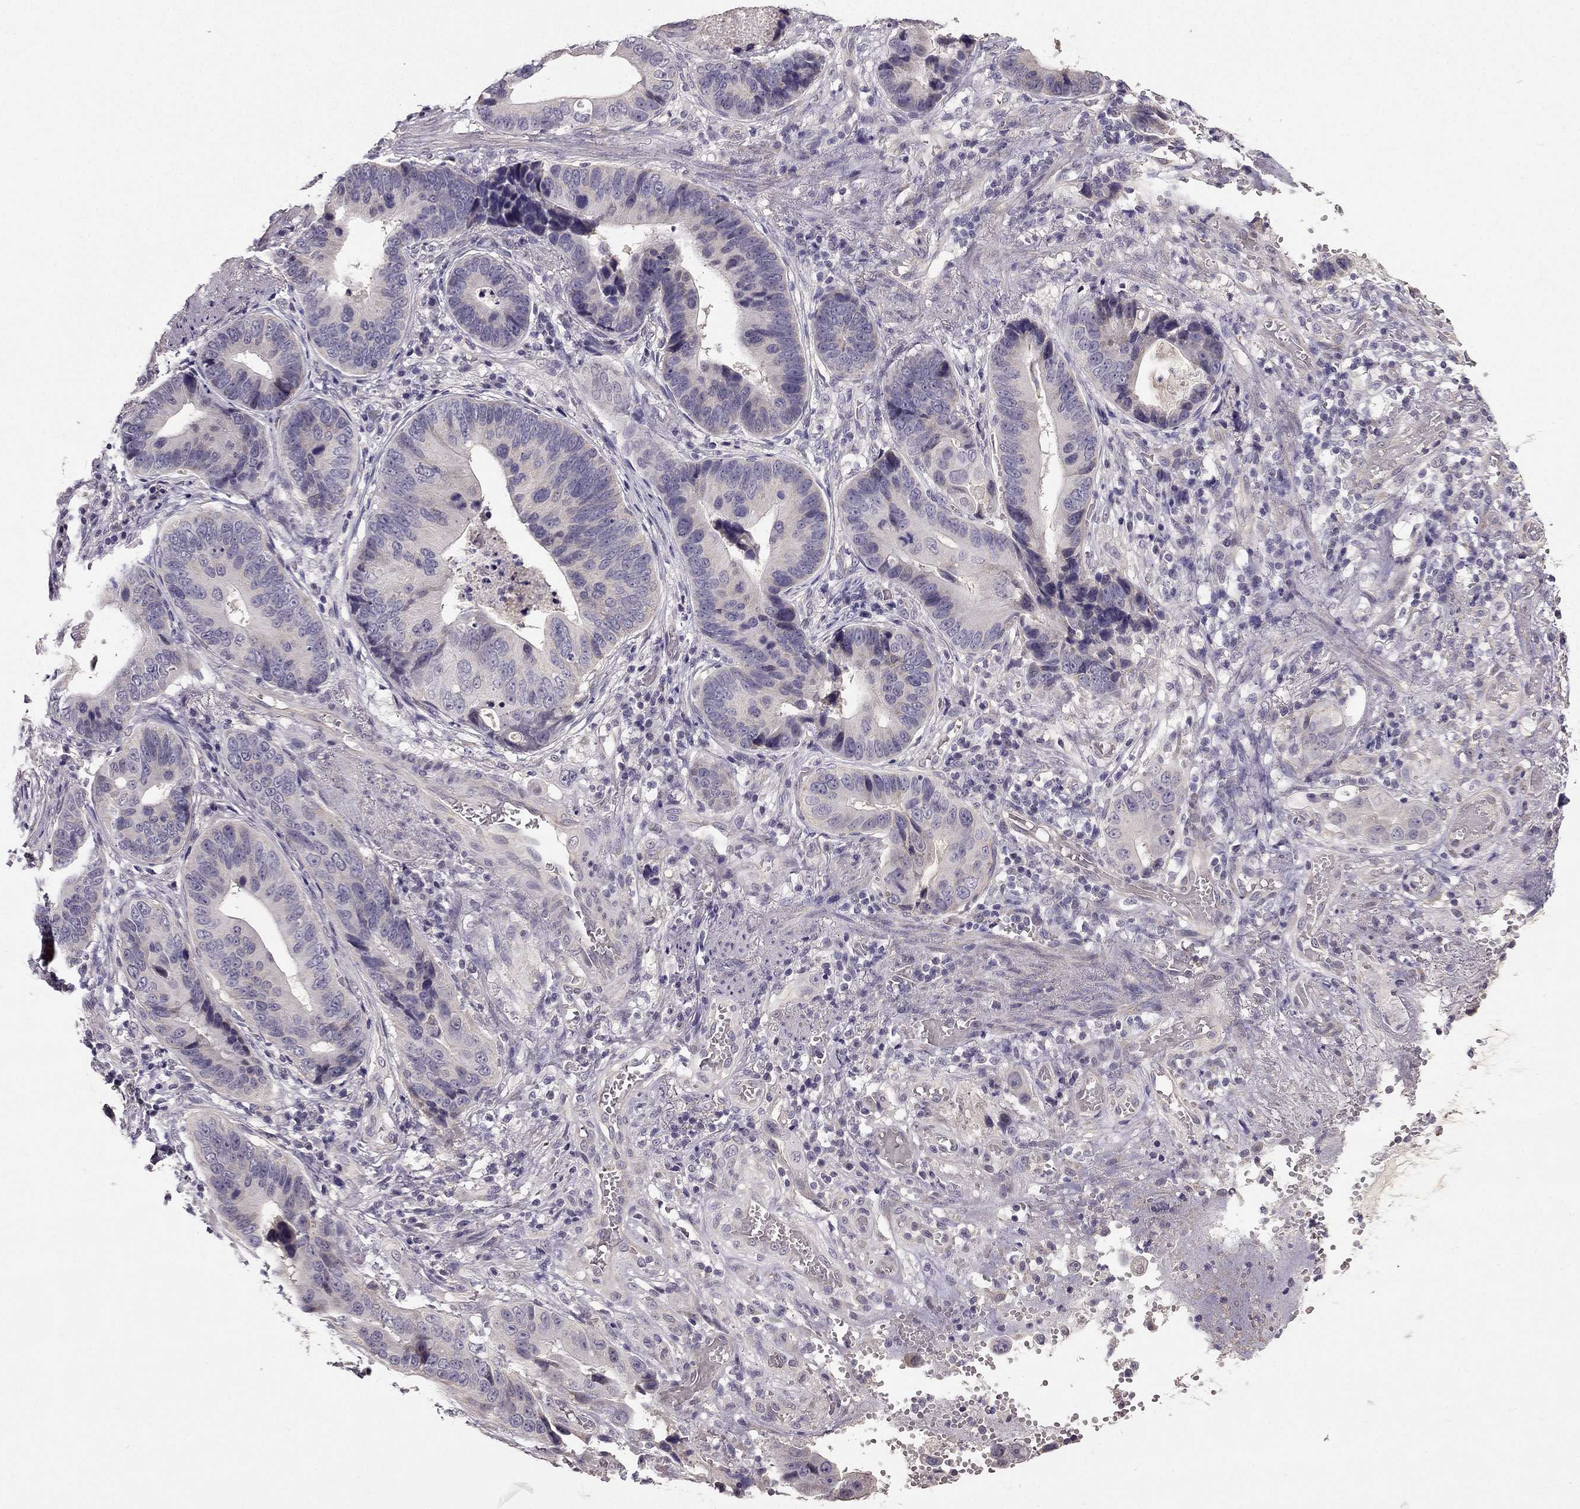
{"staining": {"intensity": "negative", "quantity": "none", "location": "none"}, "tissue": "stomach cancer", "cell_type": "Tumor cells", "image_type": "cancer", "snomed": [{"axis": "morphology", "description": "Adenocarcinoma, NOS"}, {"axis": "topography", "description": "Stomach"}], "caption": "Histopathology image shows no protein expression in tumor cells of stomach adenocarcinoma tissue.", "gene": "TSPYL5", "patient": {"sex": "male", "age": 84}}